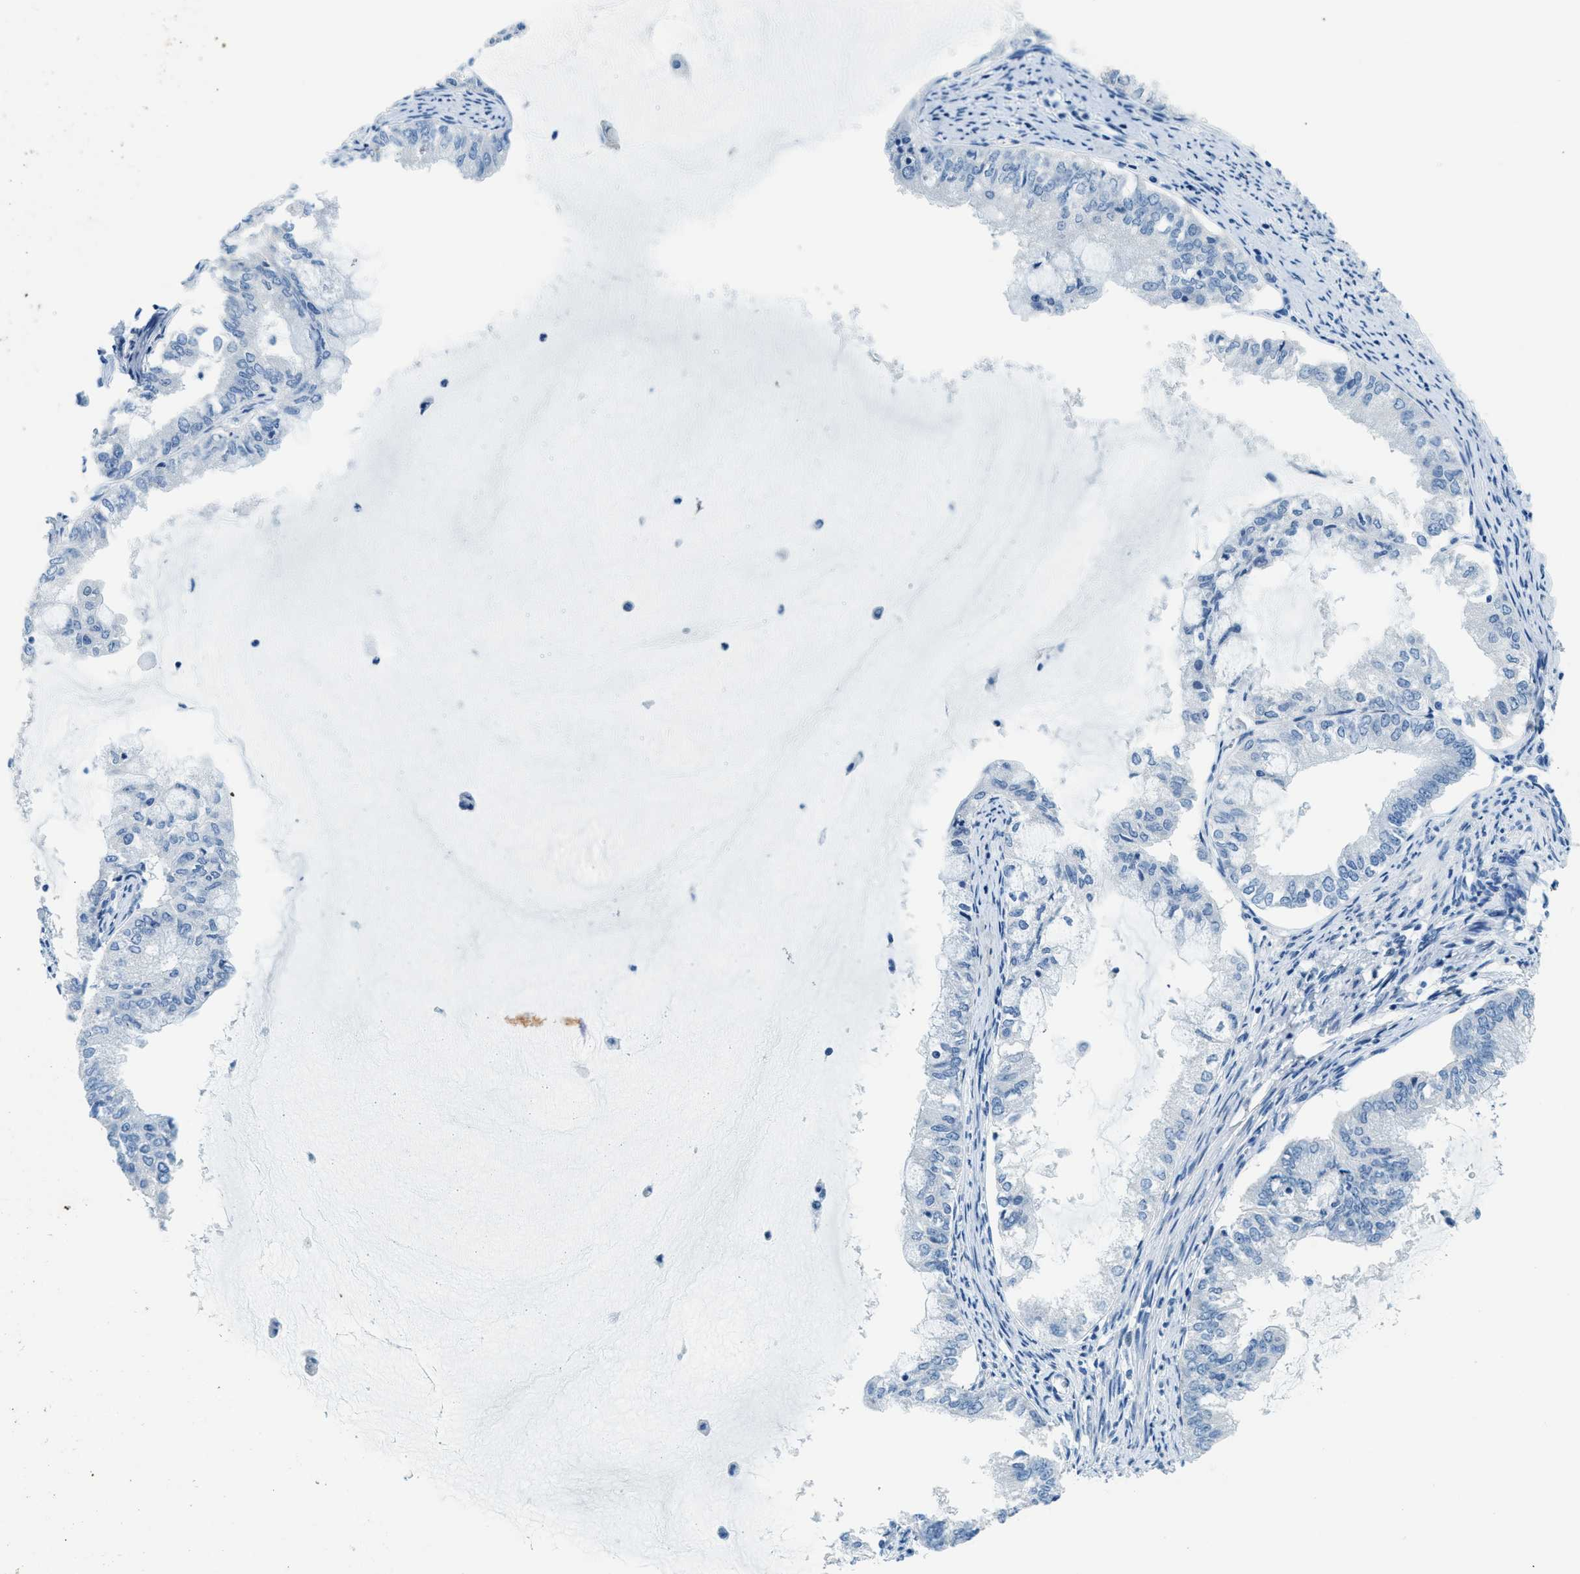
{"staining": {"intensity": "negative", "quantity": "none", "location": "none"}, "tissue": "endometrial cancer", "cell_type": "Tumor cells", "image_type": "cancer", "snomed": [{"axis": "morphology", "description": "Adenocarcinoma, NOS"}, {"axis": "topography", "description": "Endometrium"}], "caption": "Tumor cells show no significant protein positivity in endometrial cancer (adenocarcinoma).", "gene": "A2M", "patient": {"sex": "female", "age": 86}}